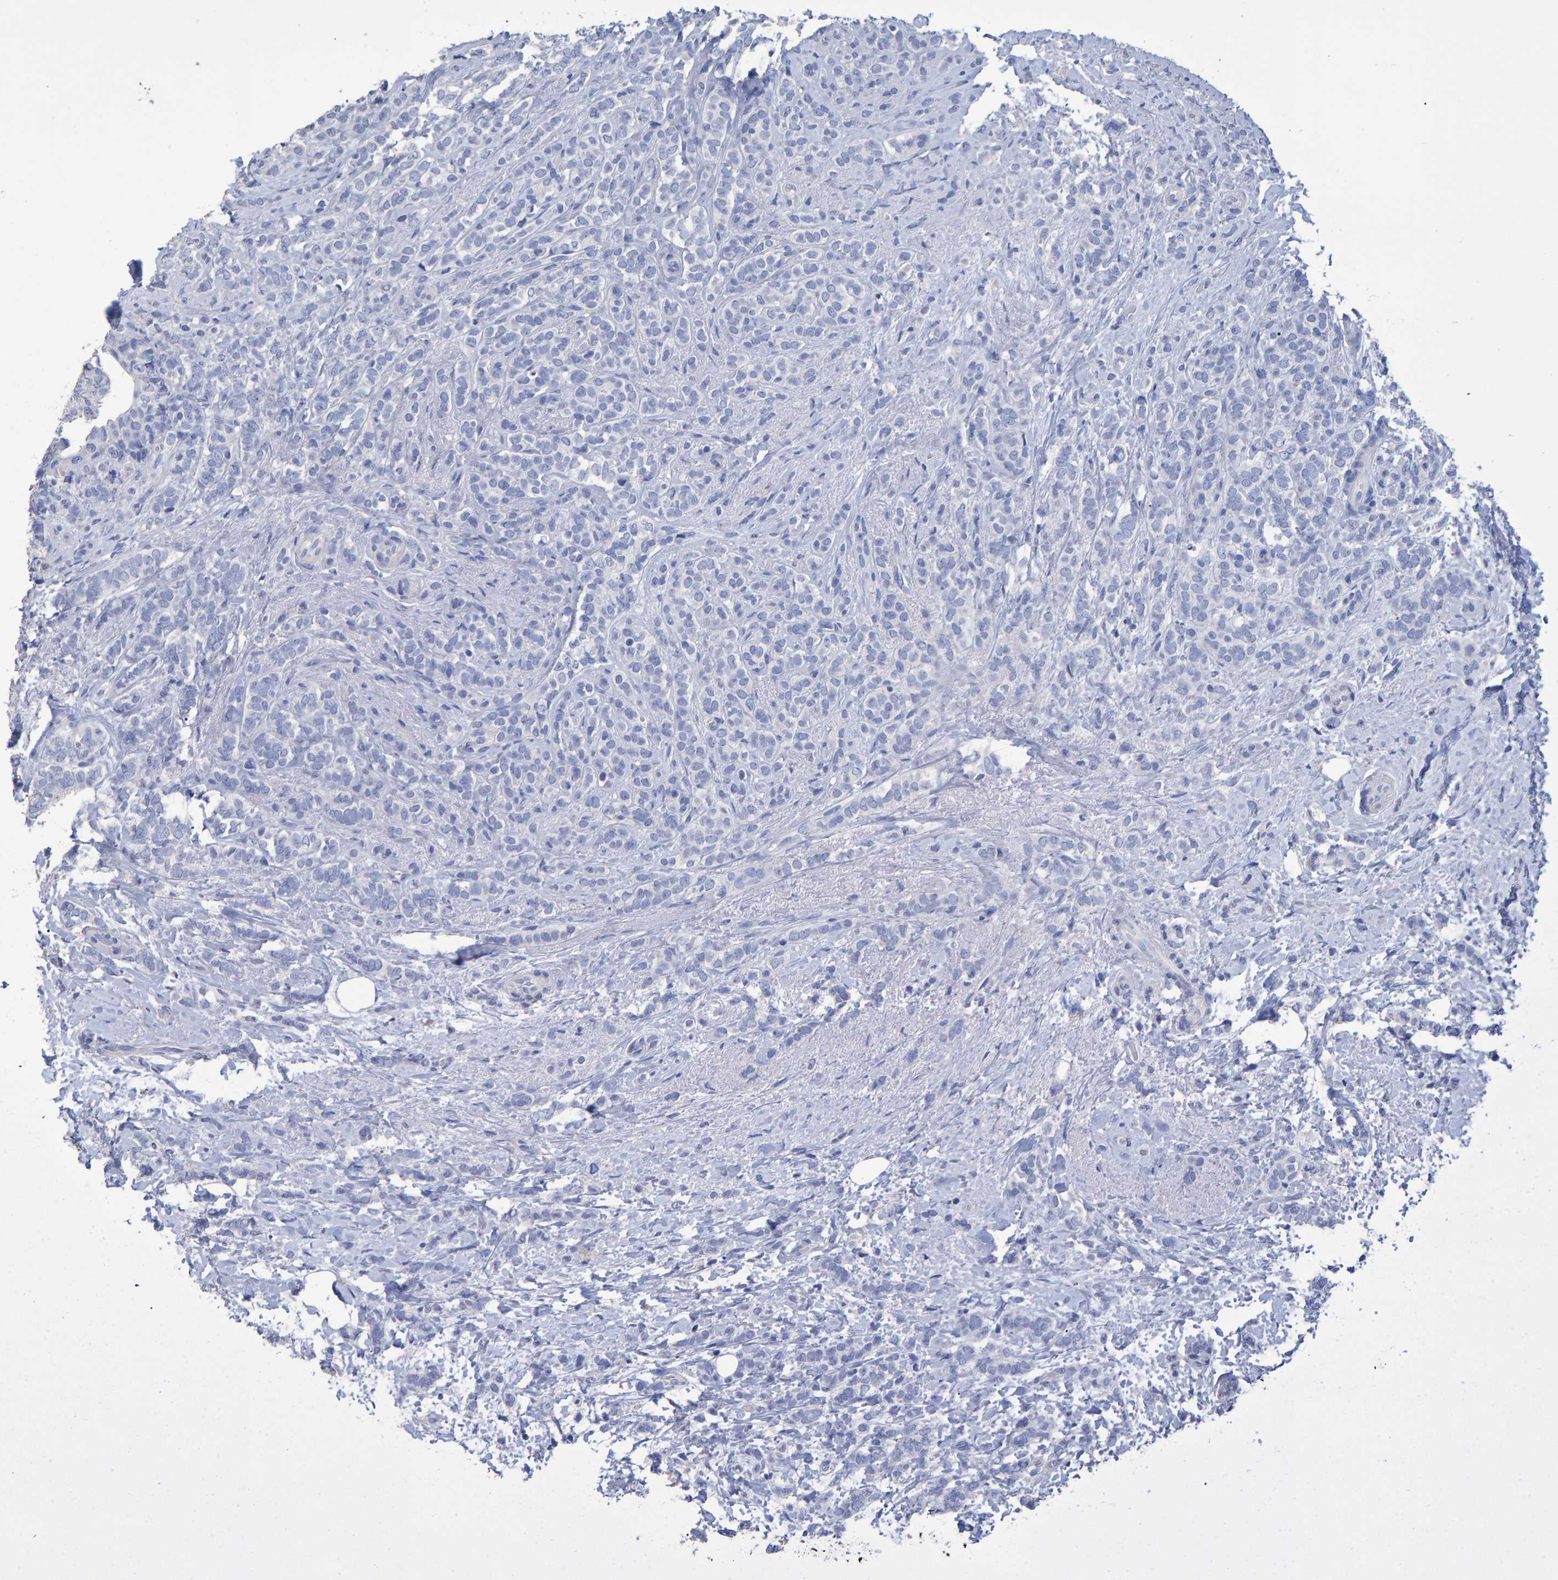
{"staining": {"intensity": "negative", "quantity": "none", "location": "none"}, "tissue": "breast cancer", "cell_type": "Tumor cells", "image_type": "cancer", "snomed": [{"axis": "morphology", "description": "Lobular carcinoma"}, {"axis": "topography", "description": "Breast"}], "caption": "DAB (3,3'-diaminobenzidine) immunohistochemical staining of human breast cancer (lobular carcinoma) shows no significant staining in tumor cells.", "gene": "HEMGN", "patient": {"sex": "female", "age": 50}}